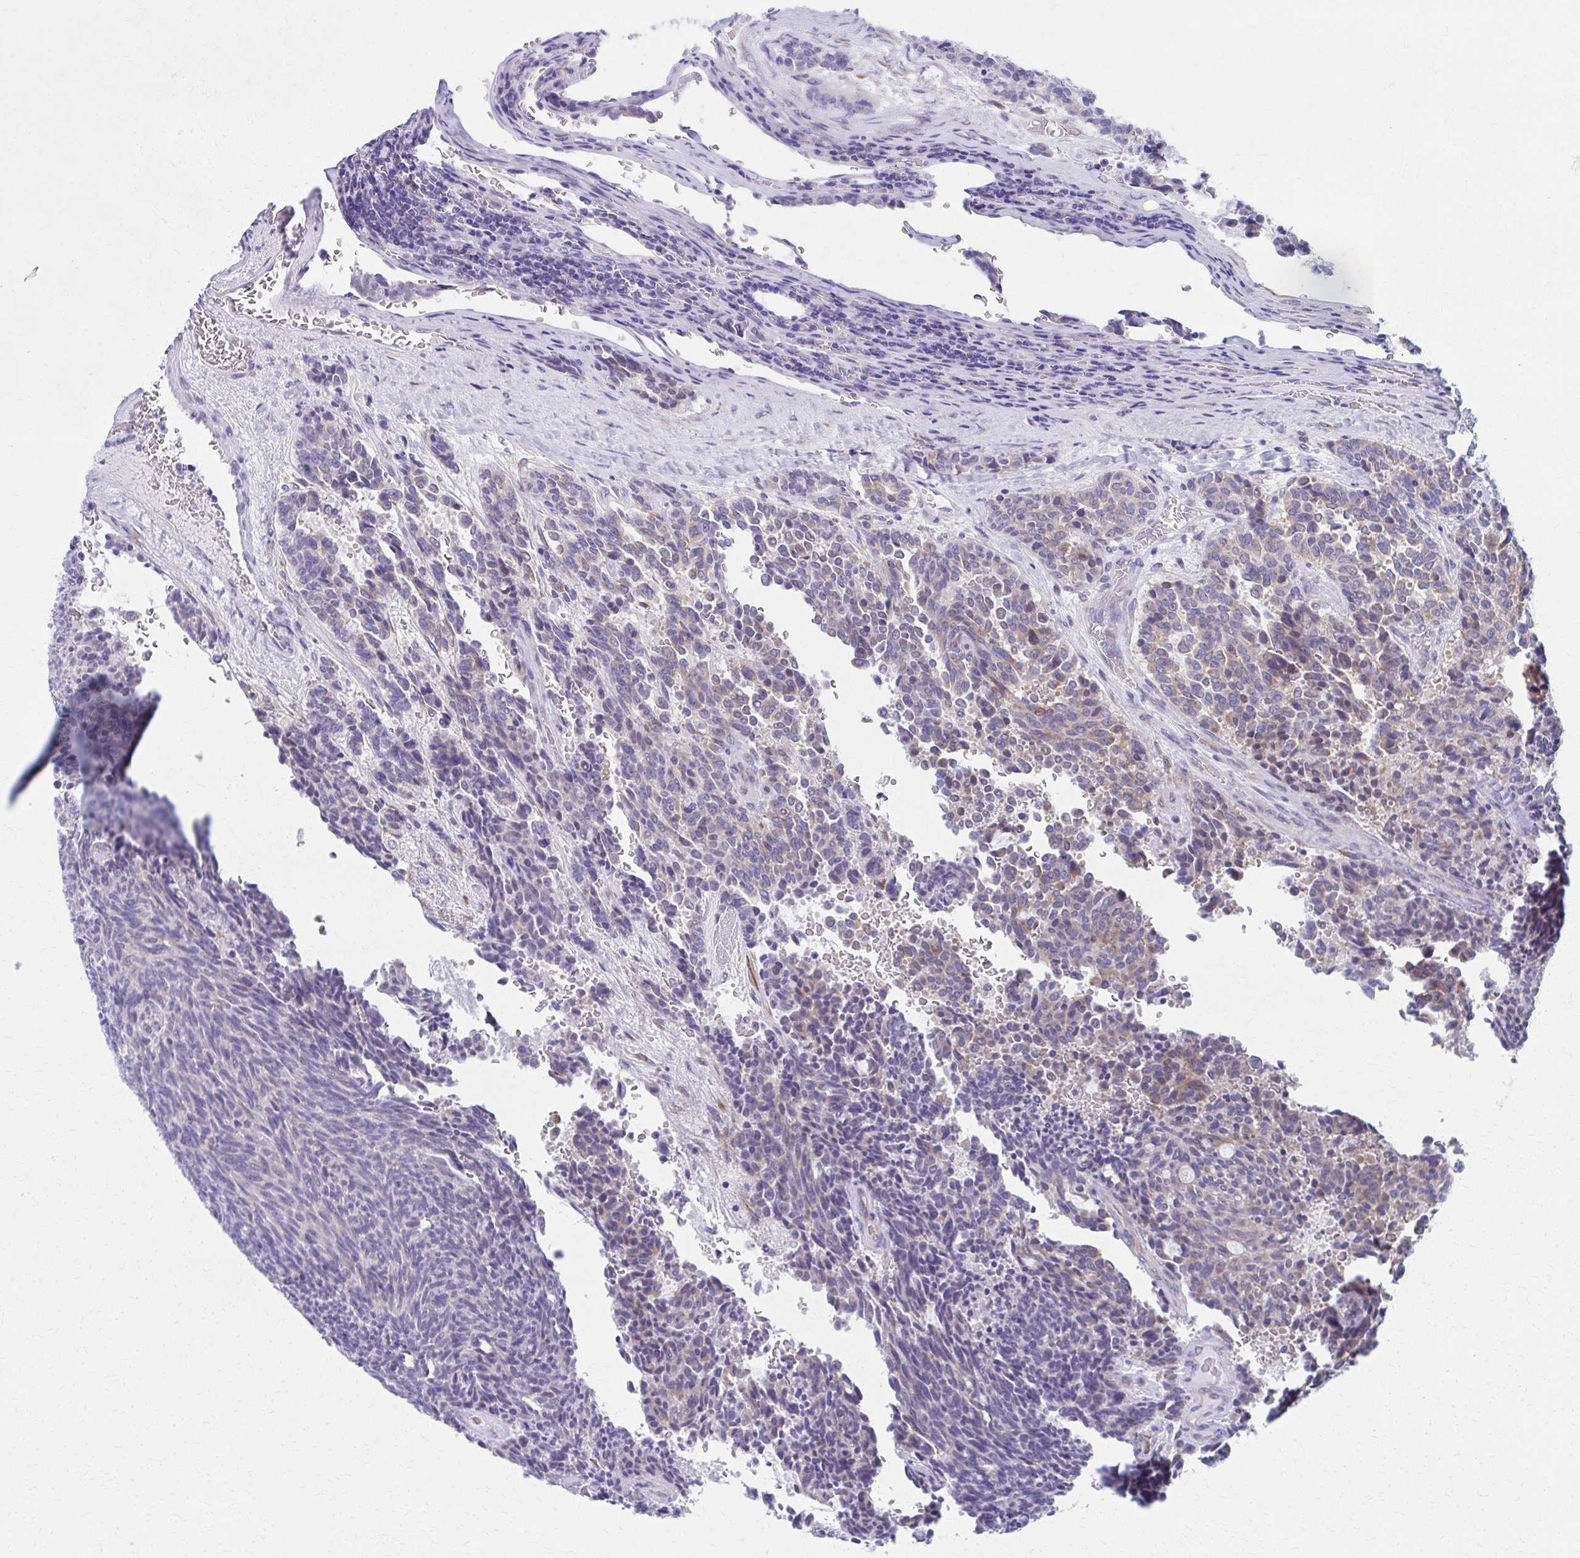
{"staining": {"intensity": "weak", "quantity": "<25%", "location": "cytoplasmic/membranous"}, "tissue": "carcinoid", "cell_type": "Tumor cells", "image_type": "cancer", "snomed": [{"axis": "morphology", "description": "Carcinoid, malignant, NOS"}, {"axis": "topography", "description": "Pancreas"}], "caption": "Histopathology image shows no significant protein positivity in tumor cells of malignant carcinoid. (DAB (3,3'-diaminobenzidine) IHC, high magnification).", "gene": "SPATS2L", "patient": {"sex": "female", "age": 54}}